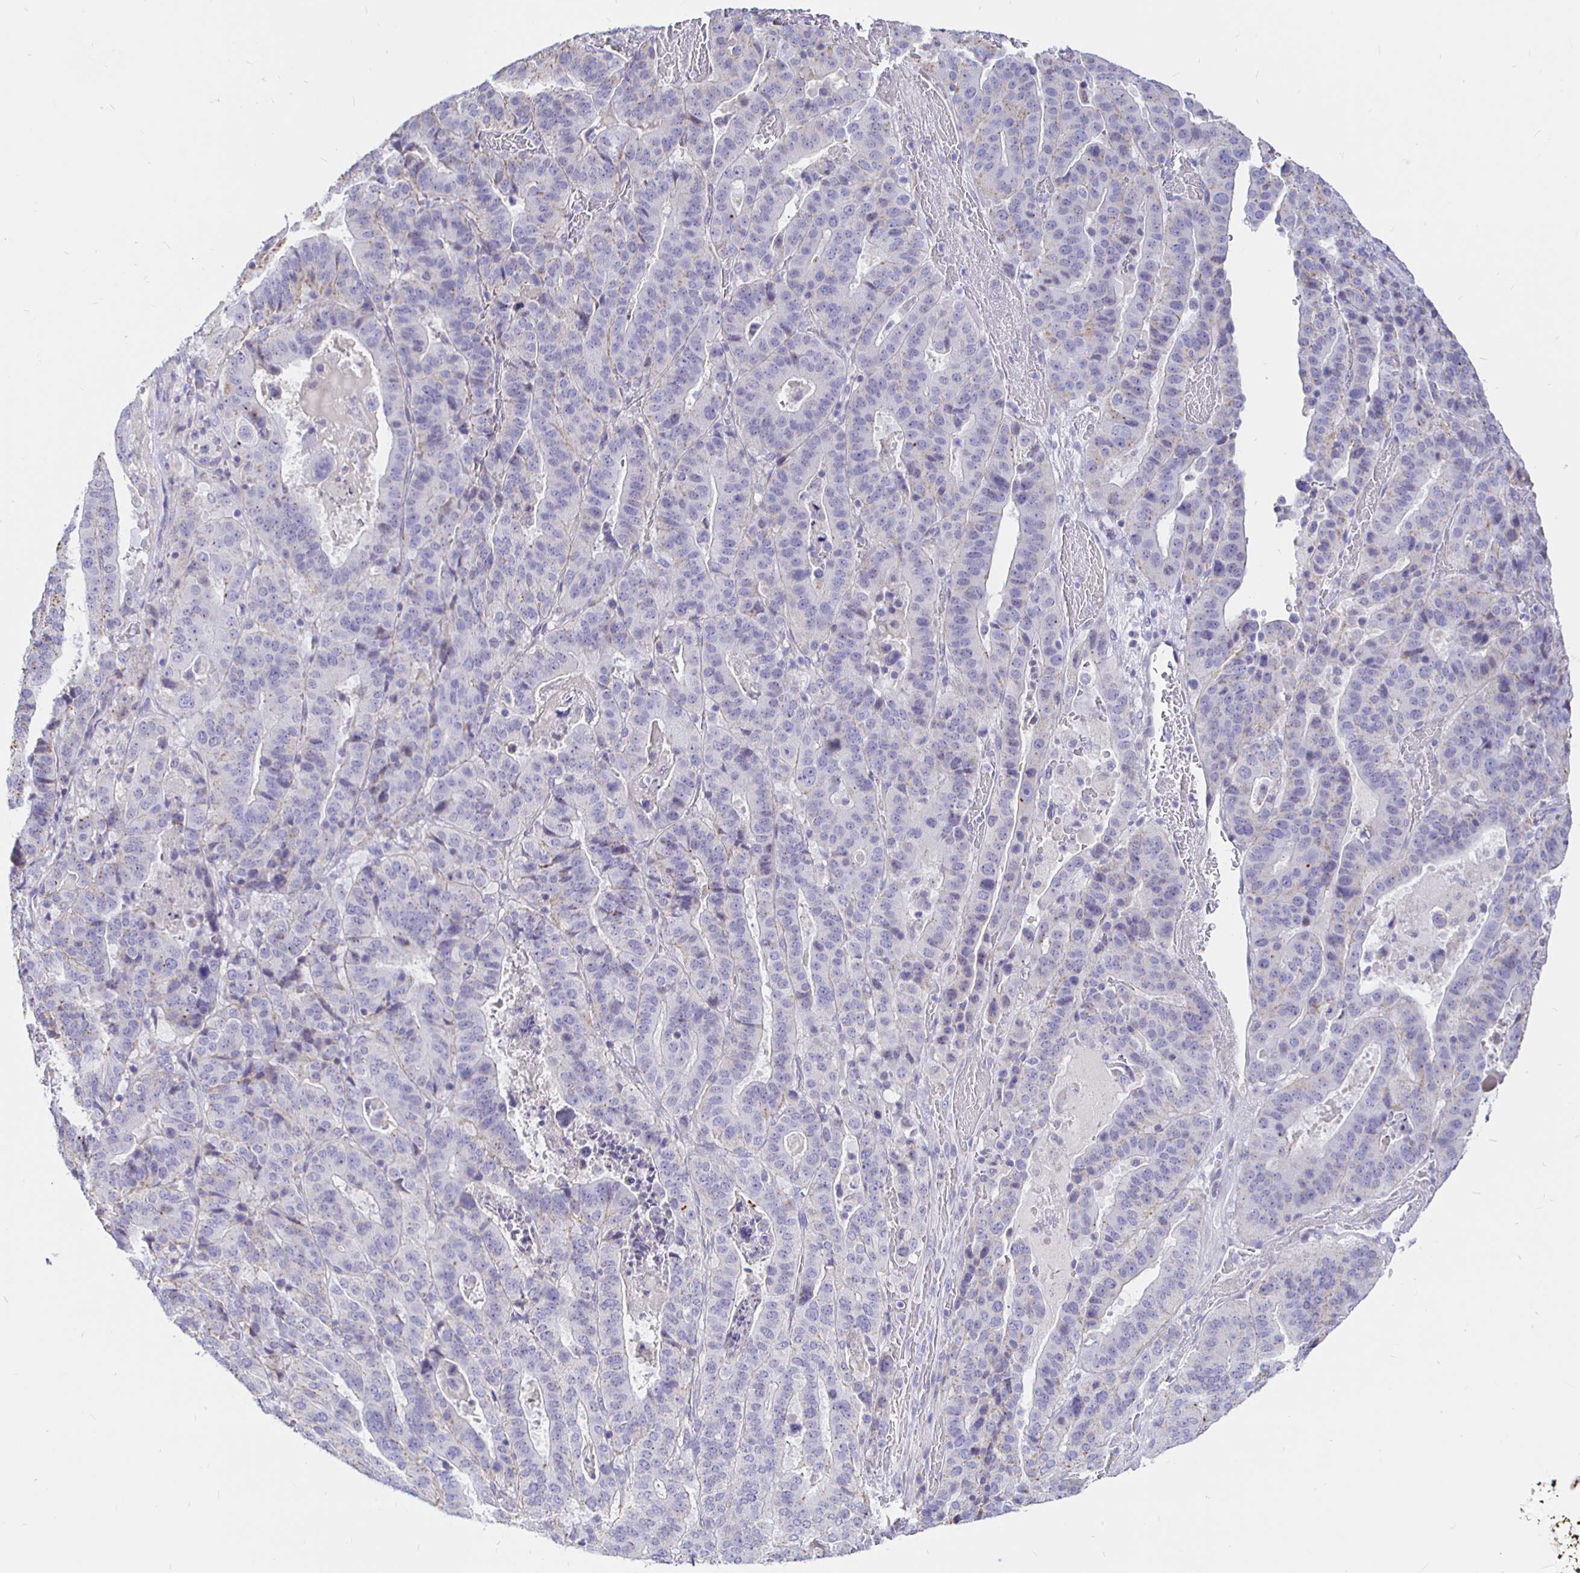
{"staining": {"intensity": "negative", "quantity": "none", "location": "none"}, "tissue": "stomach cancer", "cell_type": "Tumor cells", "image_type": "cancer", "snomed": [{"axis": "morphology", "description": "Adenocarcinoma, NOS"}, {"axis": "topography", "description": "Stomach"}], "caption": "Immunohistochemistry of human stomach cancer shows no positivity in tumor cells.", "gene": "NECAB1", "patient": {"sex": "male", "age": 48}}